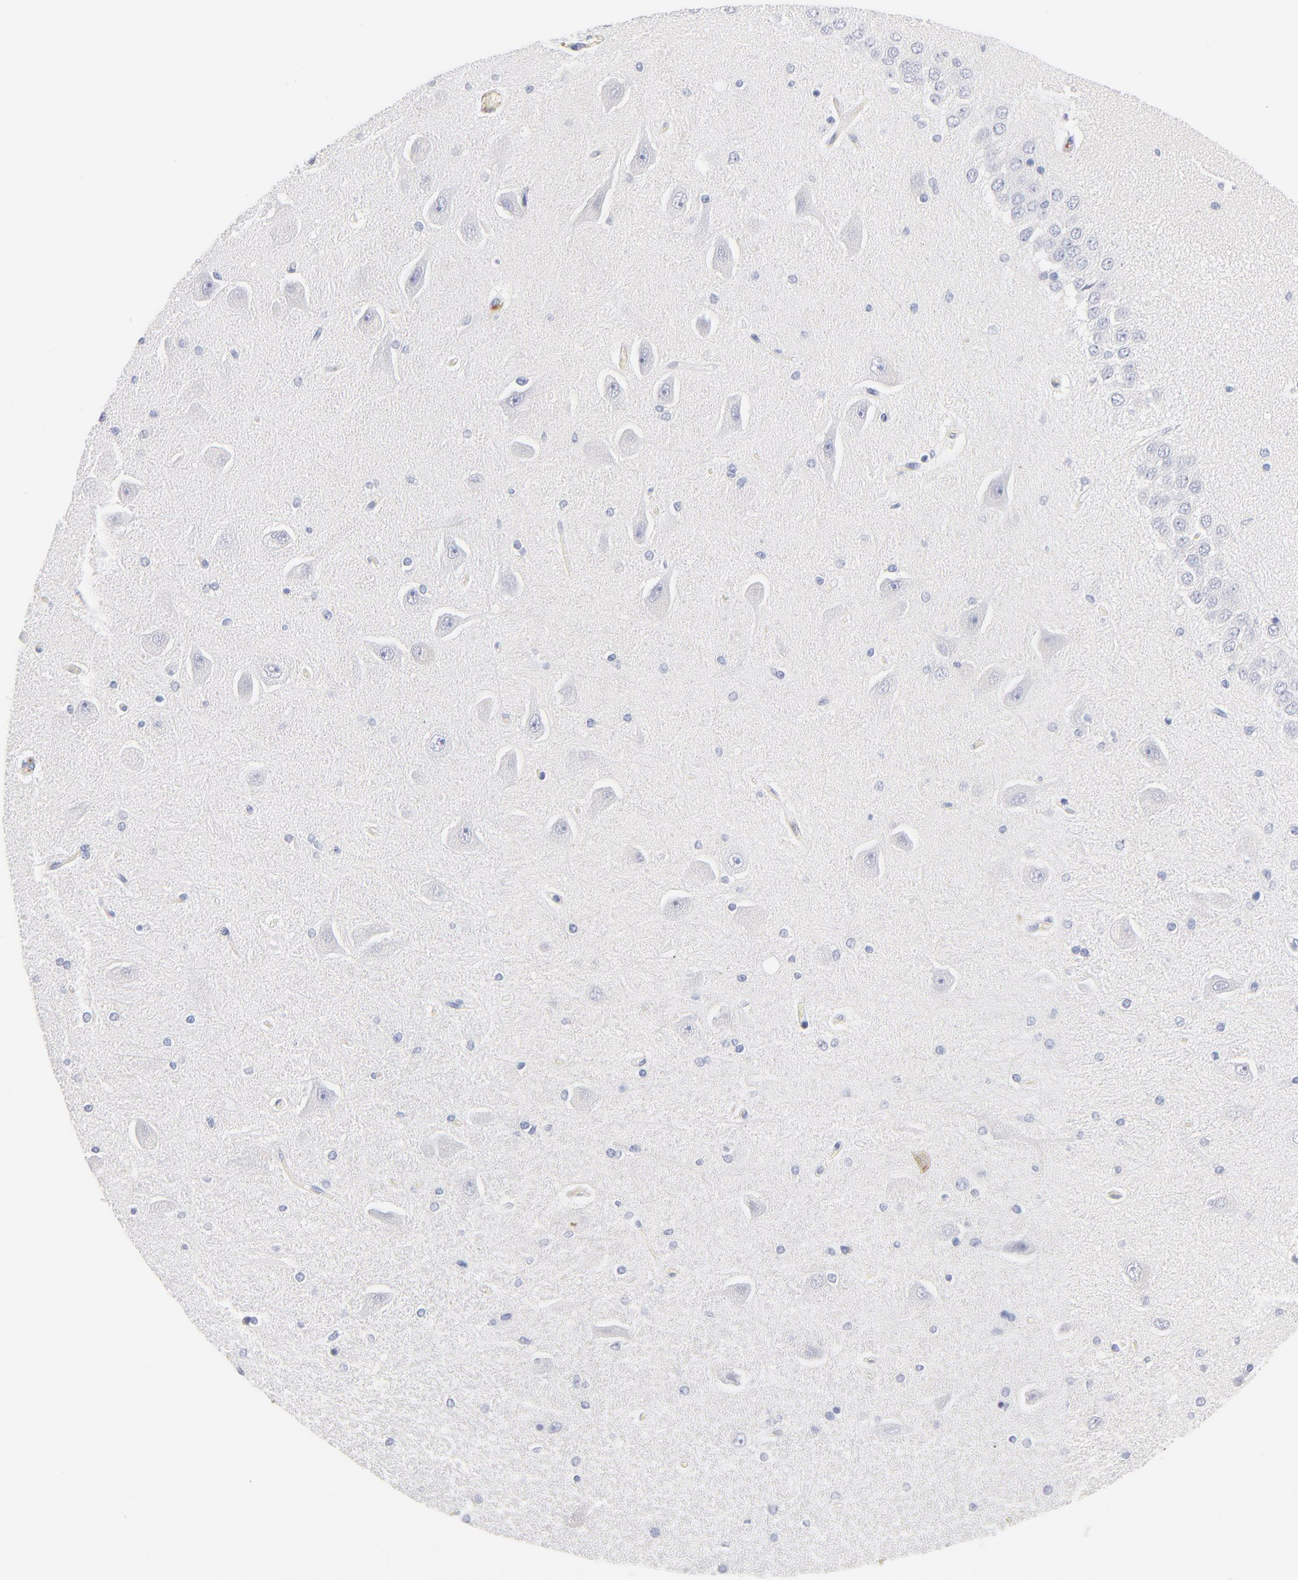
{"staining": {"intensity": "negative", "quantity": "none", "location": "none"}, "tissue": "hippocampus", "cell_type": "Glial cells", "image_type": "normal", "snomed": [{"axis": "morphology", "description": "Normal tissue, NOS"}, {"axis": "topography", "description": "Hippocampus"}], "caption": "A micrograph of hippocampus stained for a protein displays no brown staining in glial cells. Brightfield microscopy of IHC stained with DAB (3,3'-diaminobenzidine) (brown) and hematoxylin (blue), captured at high magnification.", "gene": "APOH", "patient": {"sex": "female", "age": 54}}